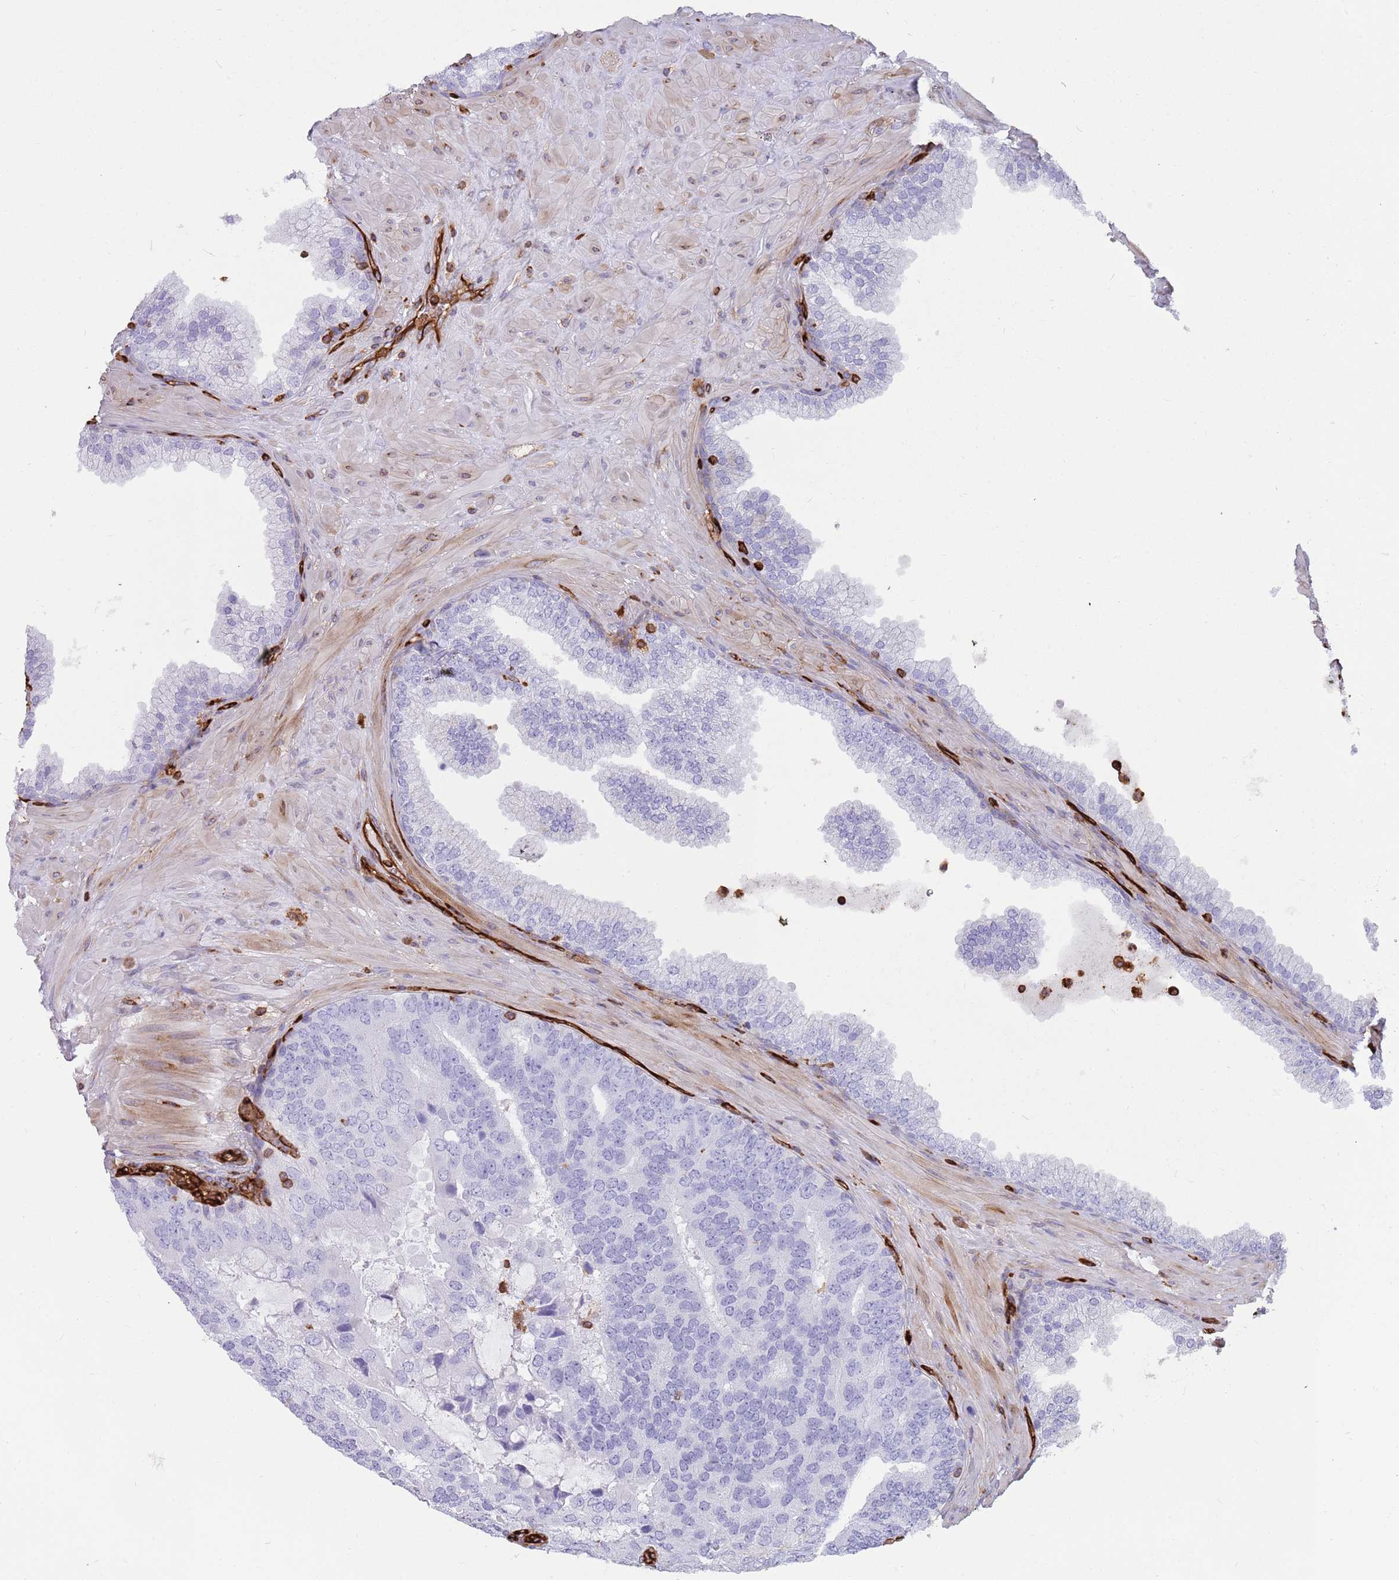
{"staining": {"intensity": "negative", "quantity": "none", "location": "none"}, "tissue": "prostate cancer", "cell_type": "Tumor cells", "image_type": "cancer", "snomed": [{"axis": "morphology", "description": "Adenocarcinoma, High grade"}, {"axis": "topography", "description": "Prostate"}], "caption": "There is no significant positivity in tumor cells of prostate cancer.", "gene": "KBTBD7", "patient": {"sex": "male", "age": 55}}